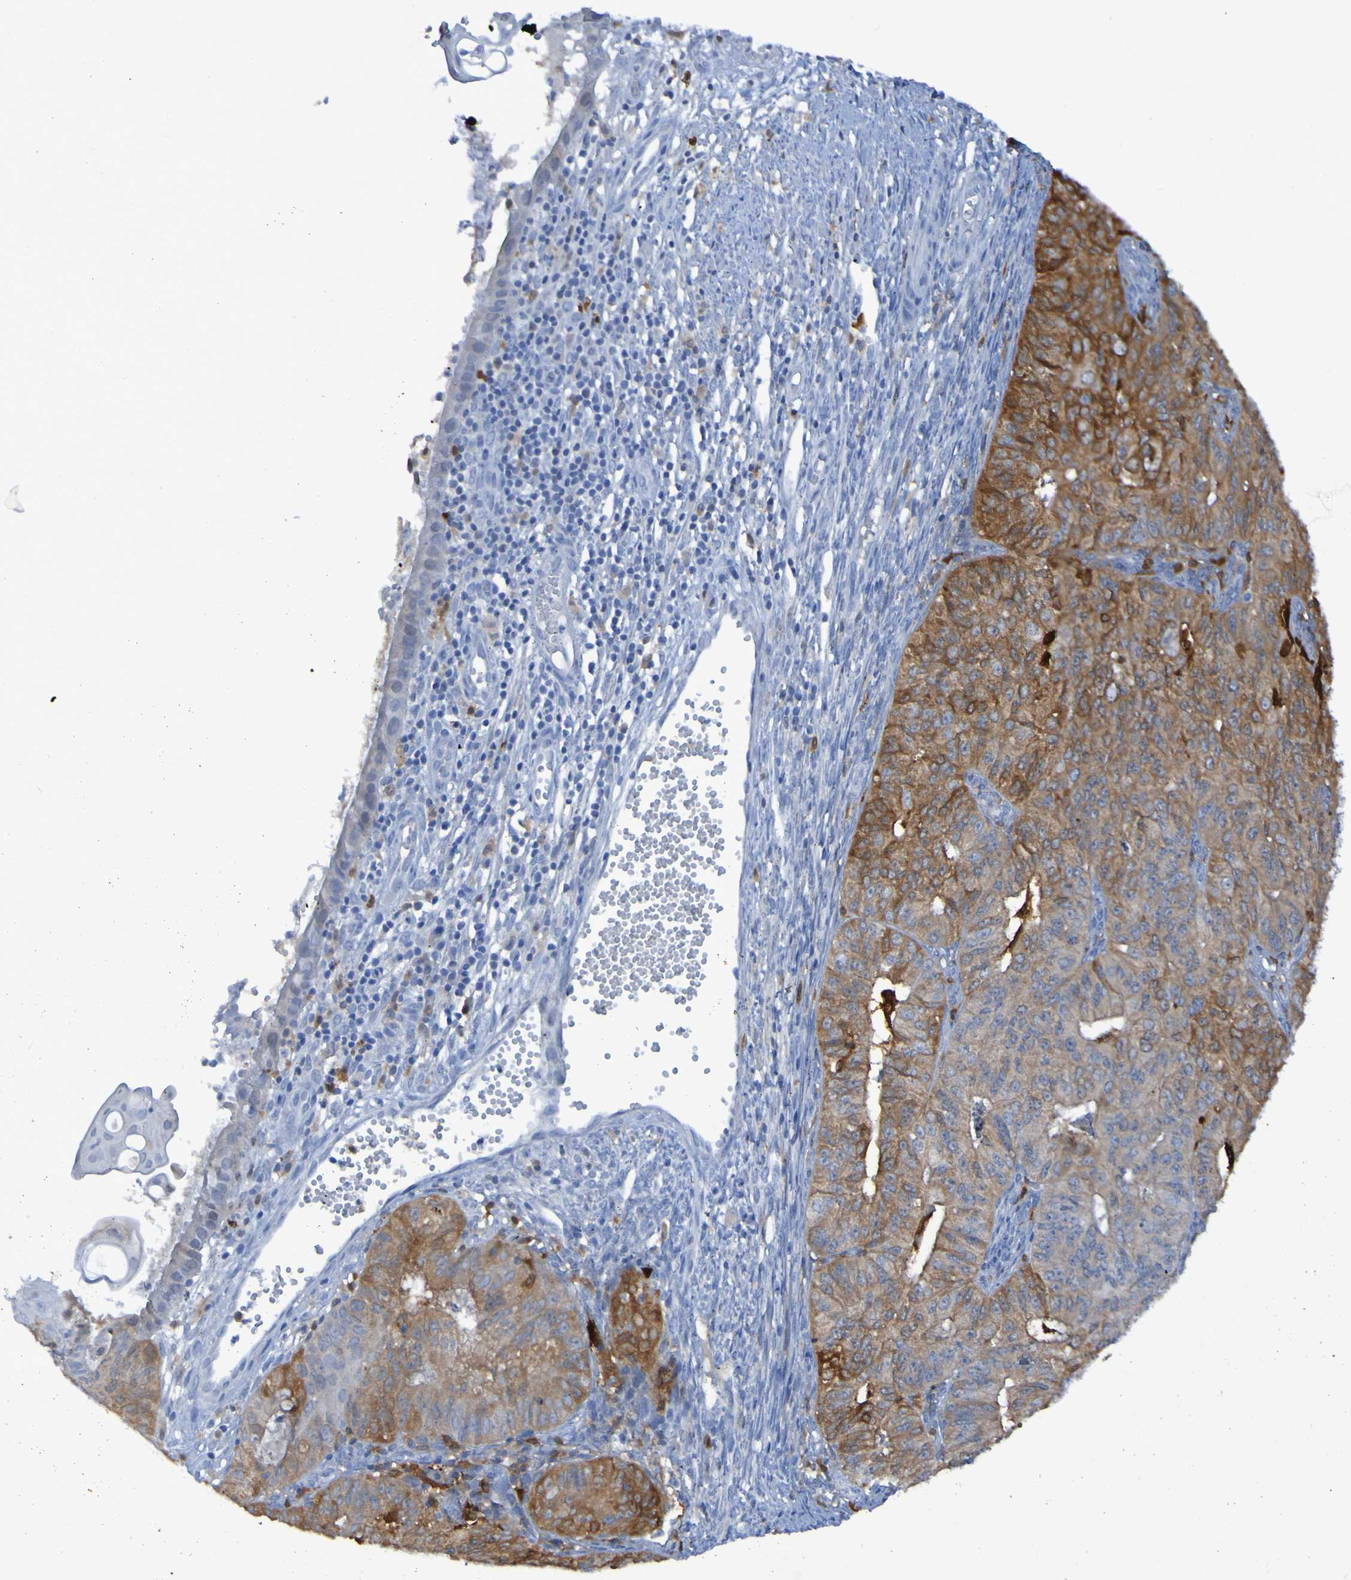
{"staining": {"intensity": "moderate", "quantity": ">75%", "location": "cytoplasmic/membranous"}, "tissue": "endometrial cancer", "cell_type": "Tumor cells", "image_type": "cancer", "snomed": [{"axis": "morphology", "description": "Adenocarcinoma, NOS"}, {"axis": "topography", "description": "Endometrium"}], "caption": "Moderate cytoplasmic/membranous positivity is seen in approximately >75% of tumor cells in adenocarcinoma (endometrial).", "gene": "MPPE1", "patient": {"sex": "female", "age": 32}}